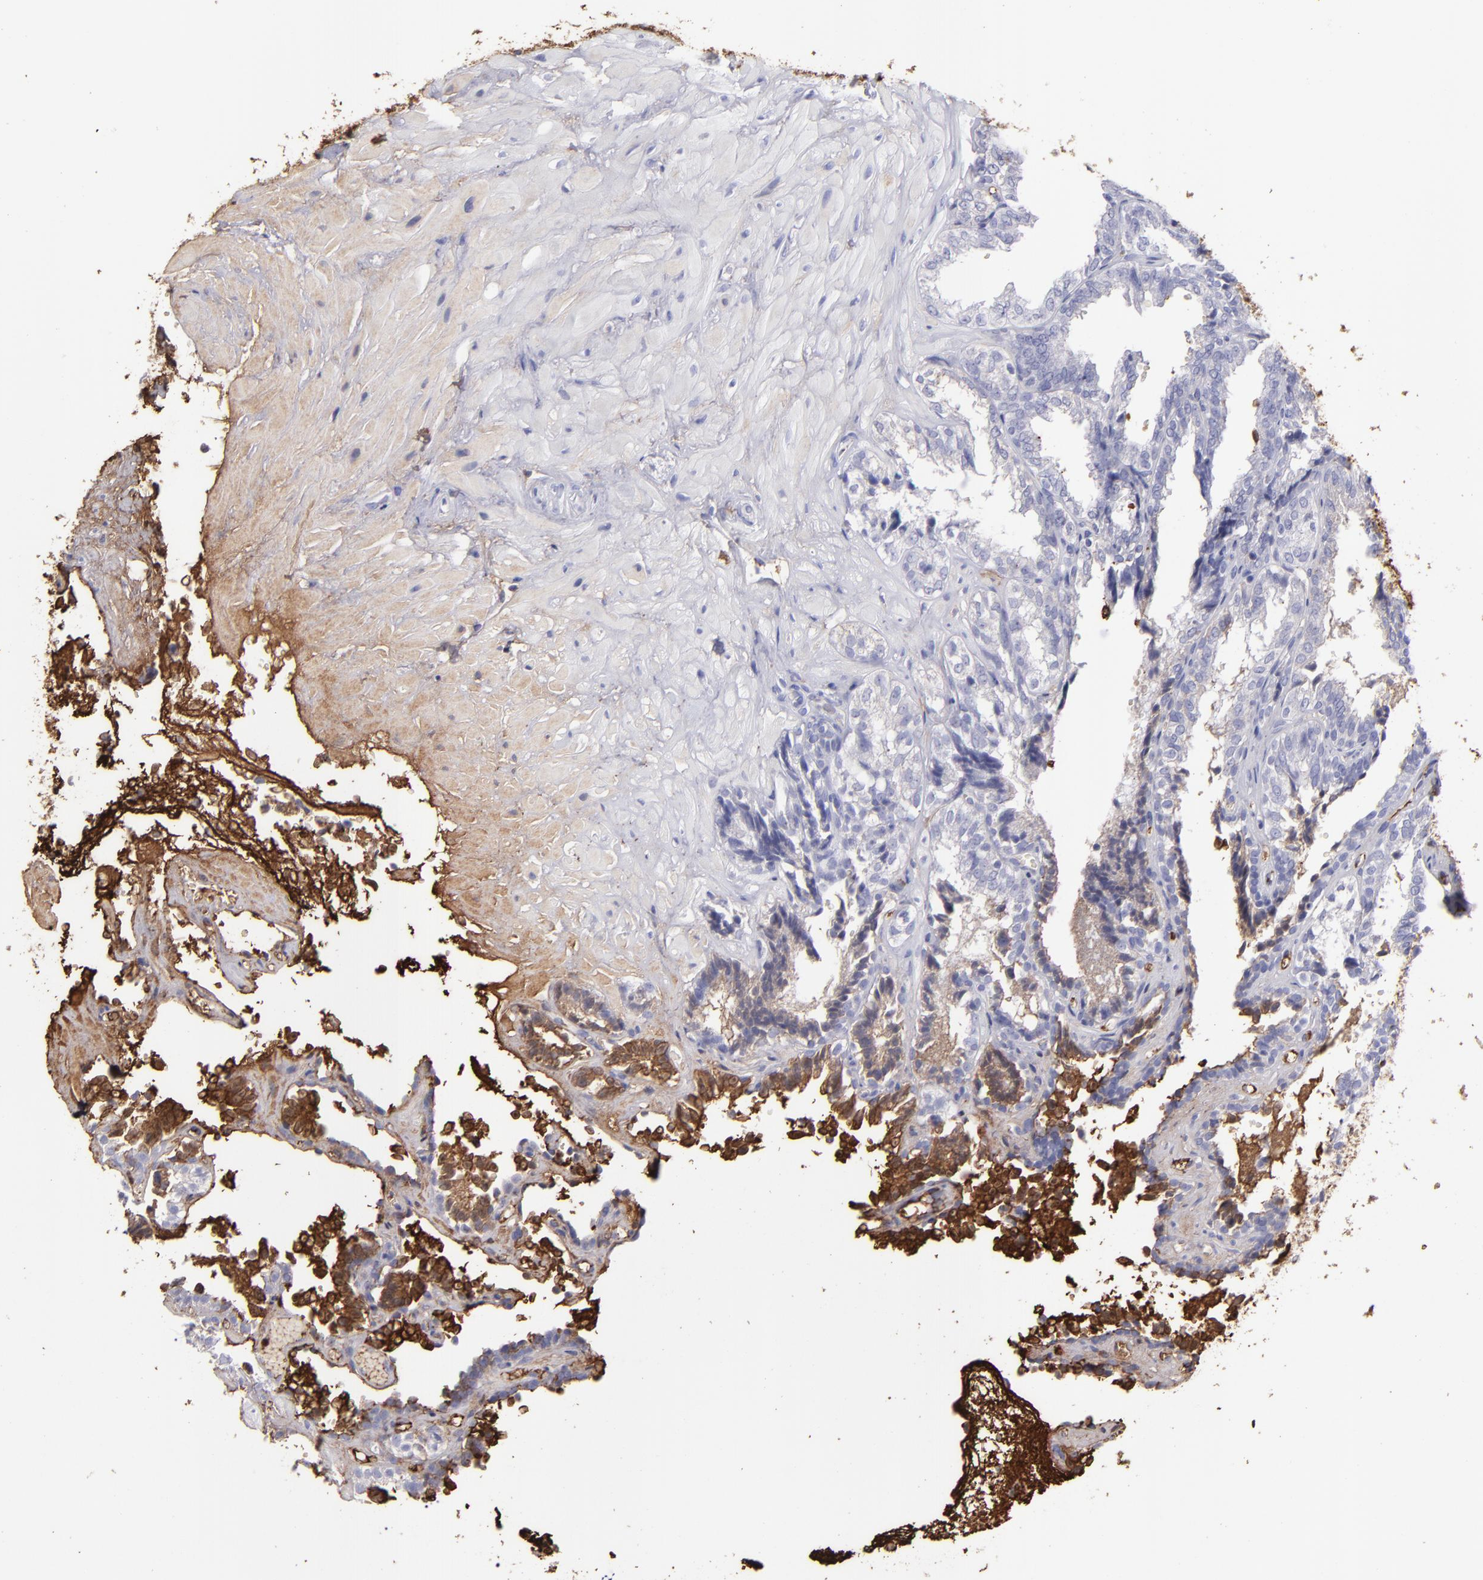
{"staining": {"intensity": "moderate", "quantity": "25%-75%", "location": "cytoplasmic/membranous"}, "tissue": "seminal vesicle", "cell_type": "Glandular cells", "image_type": "normal", "snomed": [{"axis": "morphology", "description": "Normal tissue, NOS"}, {"axis": "topography", "description": "Seminal veicle"}], "caption": "Glandular cells exhibit moderate cytoplasmic/membranous staining in approximately 25%-75% of cells in unremarkable seminal vesicle. (IHC, brightfield microscopy, high magnification).", "gene": "FGB", "patient": {"sex": "male", "age": 26}}